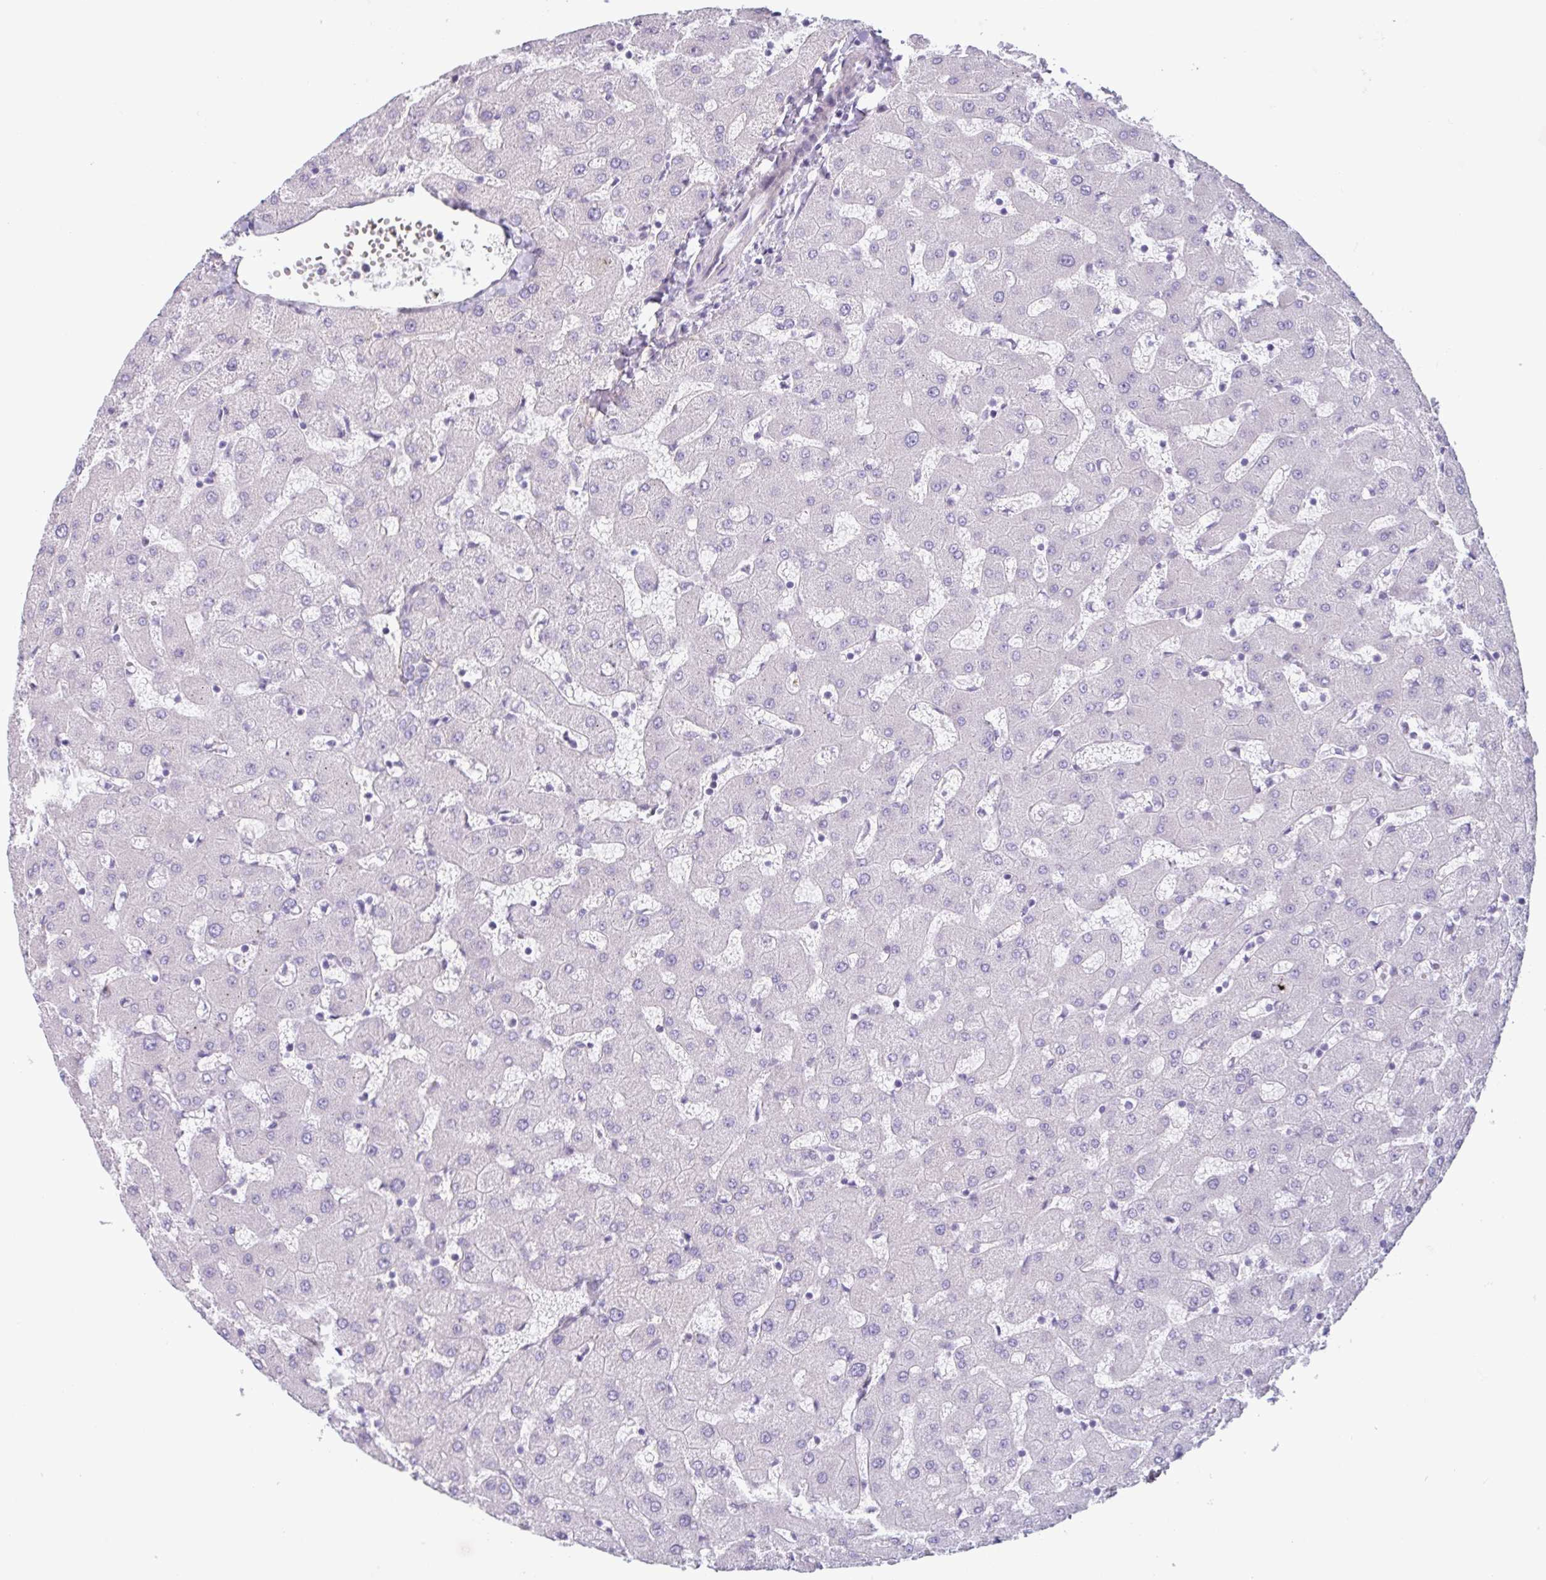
{"staining": {"intensity": "negative", "quantity": "none", "location": "none"}, "tissue": "liver", "cell_type": "Cholangiocytes", "image_type": "normal", "snomed": [{"axis": "morphology", "description": "Normal tissue, NOS"}, {"axis": "topography", "description": "Liver"}], "caption": "High magnification brightfield microscopy of normal liver stained with DAB (brown) and counterstained with hematoxylin (blue): cholangiocytes show no significant positivity. (DAB immunohistochemistry (IHC) with hematoxylin counter stain).", "gene": "MYH10", "patient": {"sex": "female", "age": 63}}